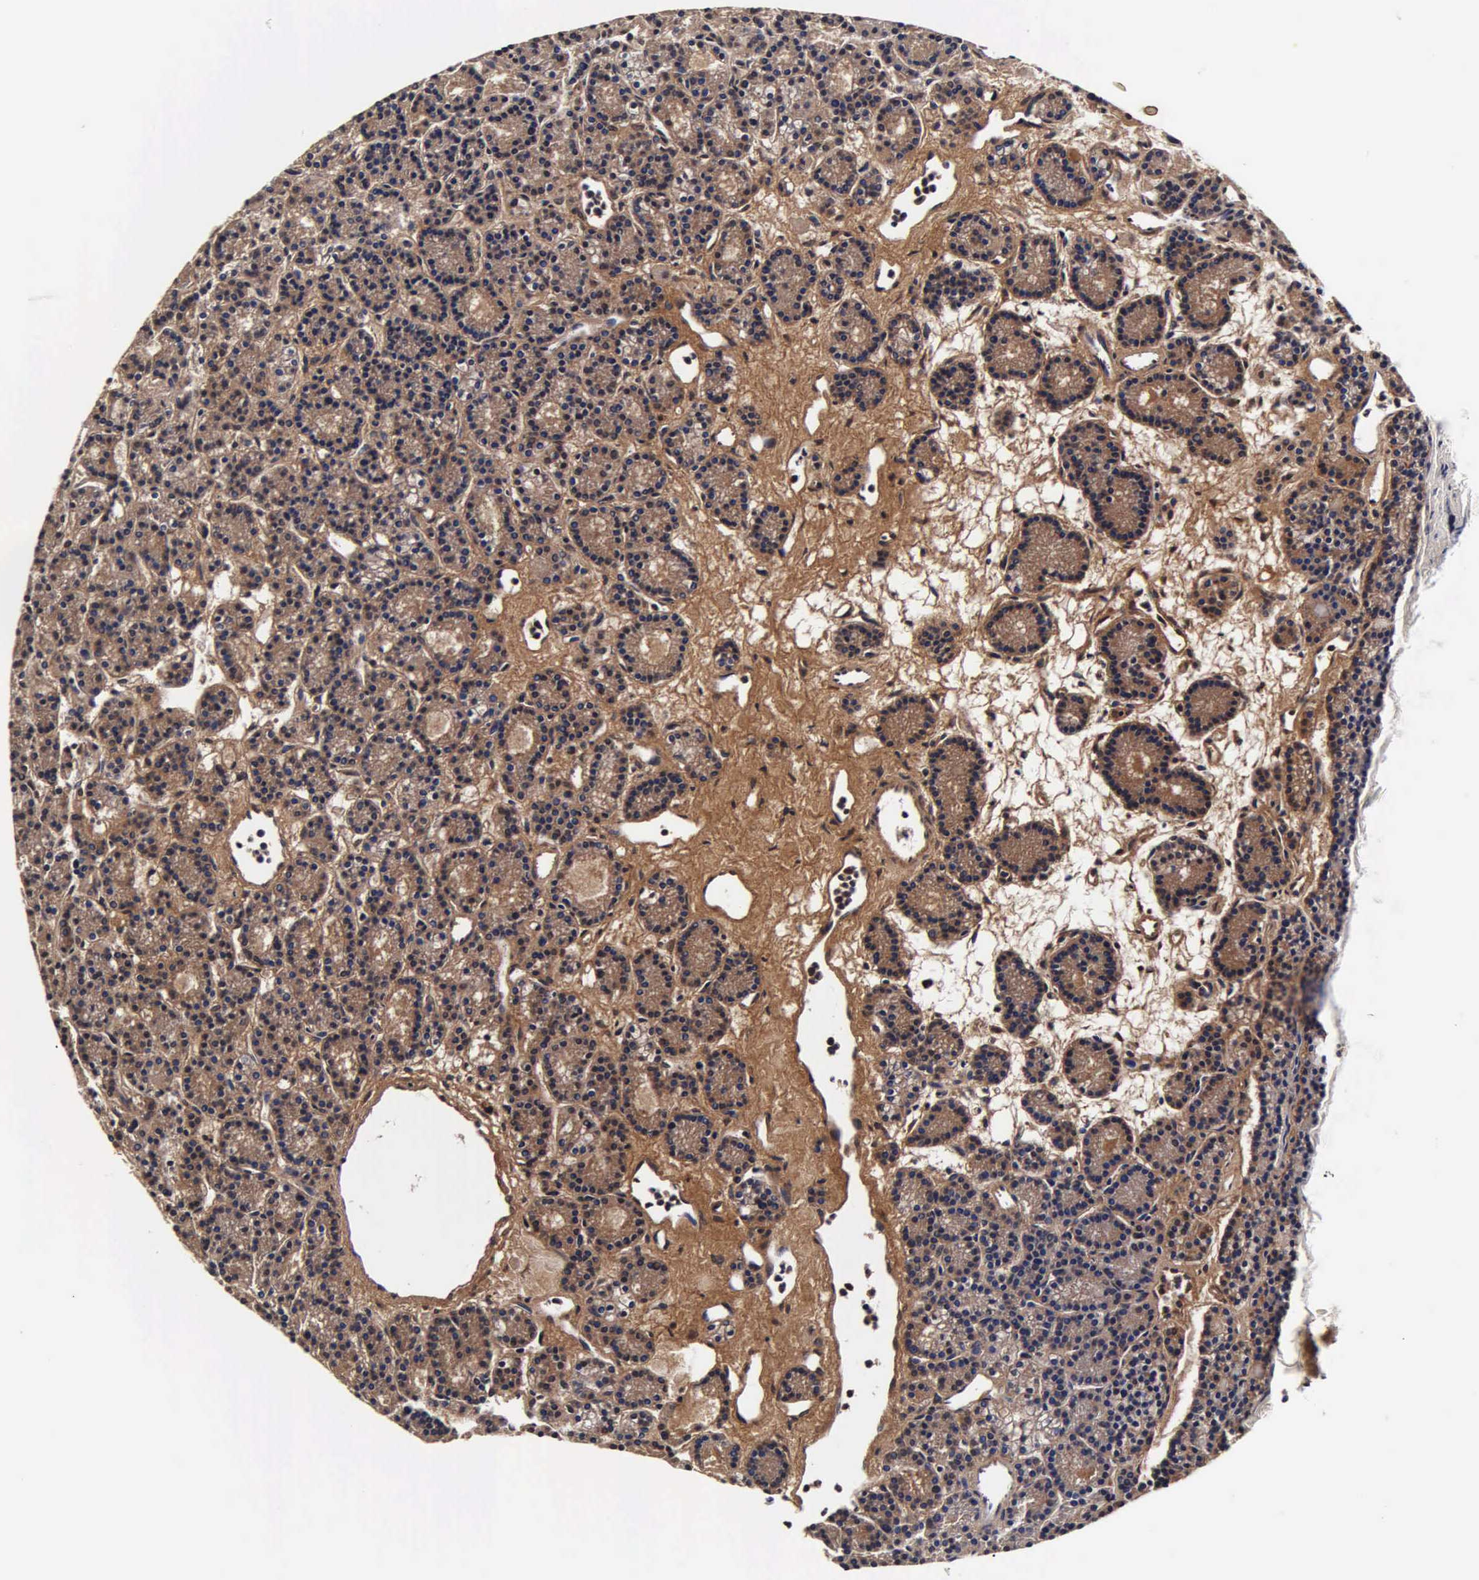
{"staining": {"intensity": "moderate", "quantity": ">75%", "location": "cytoplasmic/membranous"}, "tissue": "parathyroid gland", "cell_type": "Glandular cells", "image_type": "normal", "snomed": [{"axis": "morphology", "description": "Normal tissue, NOS"}, {"axis": "topography", "description": "Parathyroid gland"}], "caption": "The photomicrograph reveals a brown stain indicating the presence of a protein in the cytoplasmic/membranous of glandular cells in parathyroid gland. Using DAB (brown) and hematoxylin (blue) stains, captured at high magnification using brightfield microscopy.", "gene": "CST3", "patient": {"sex": "male", "age": 85}}